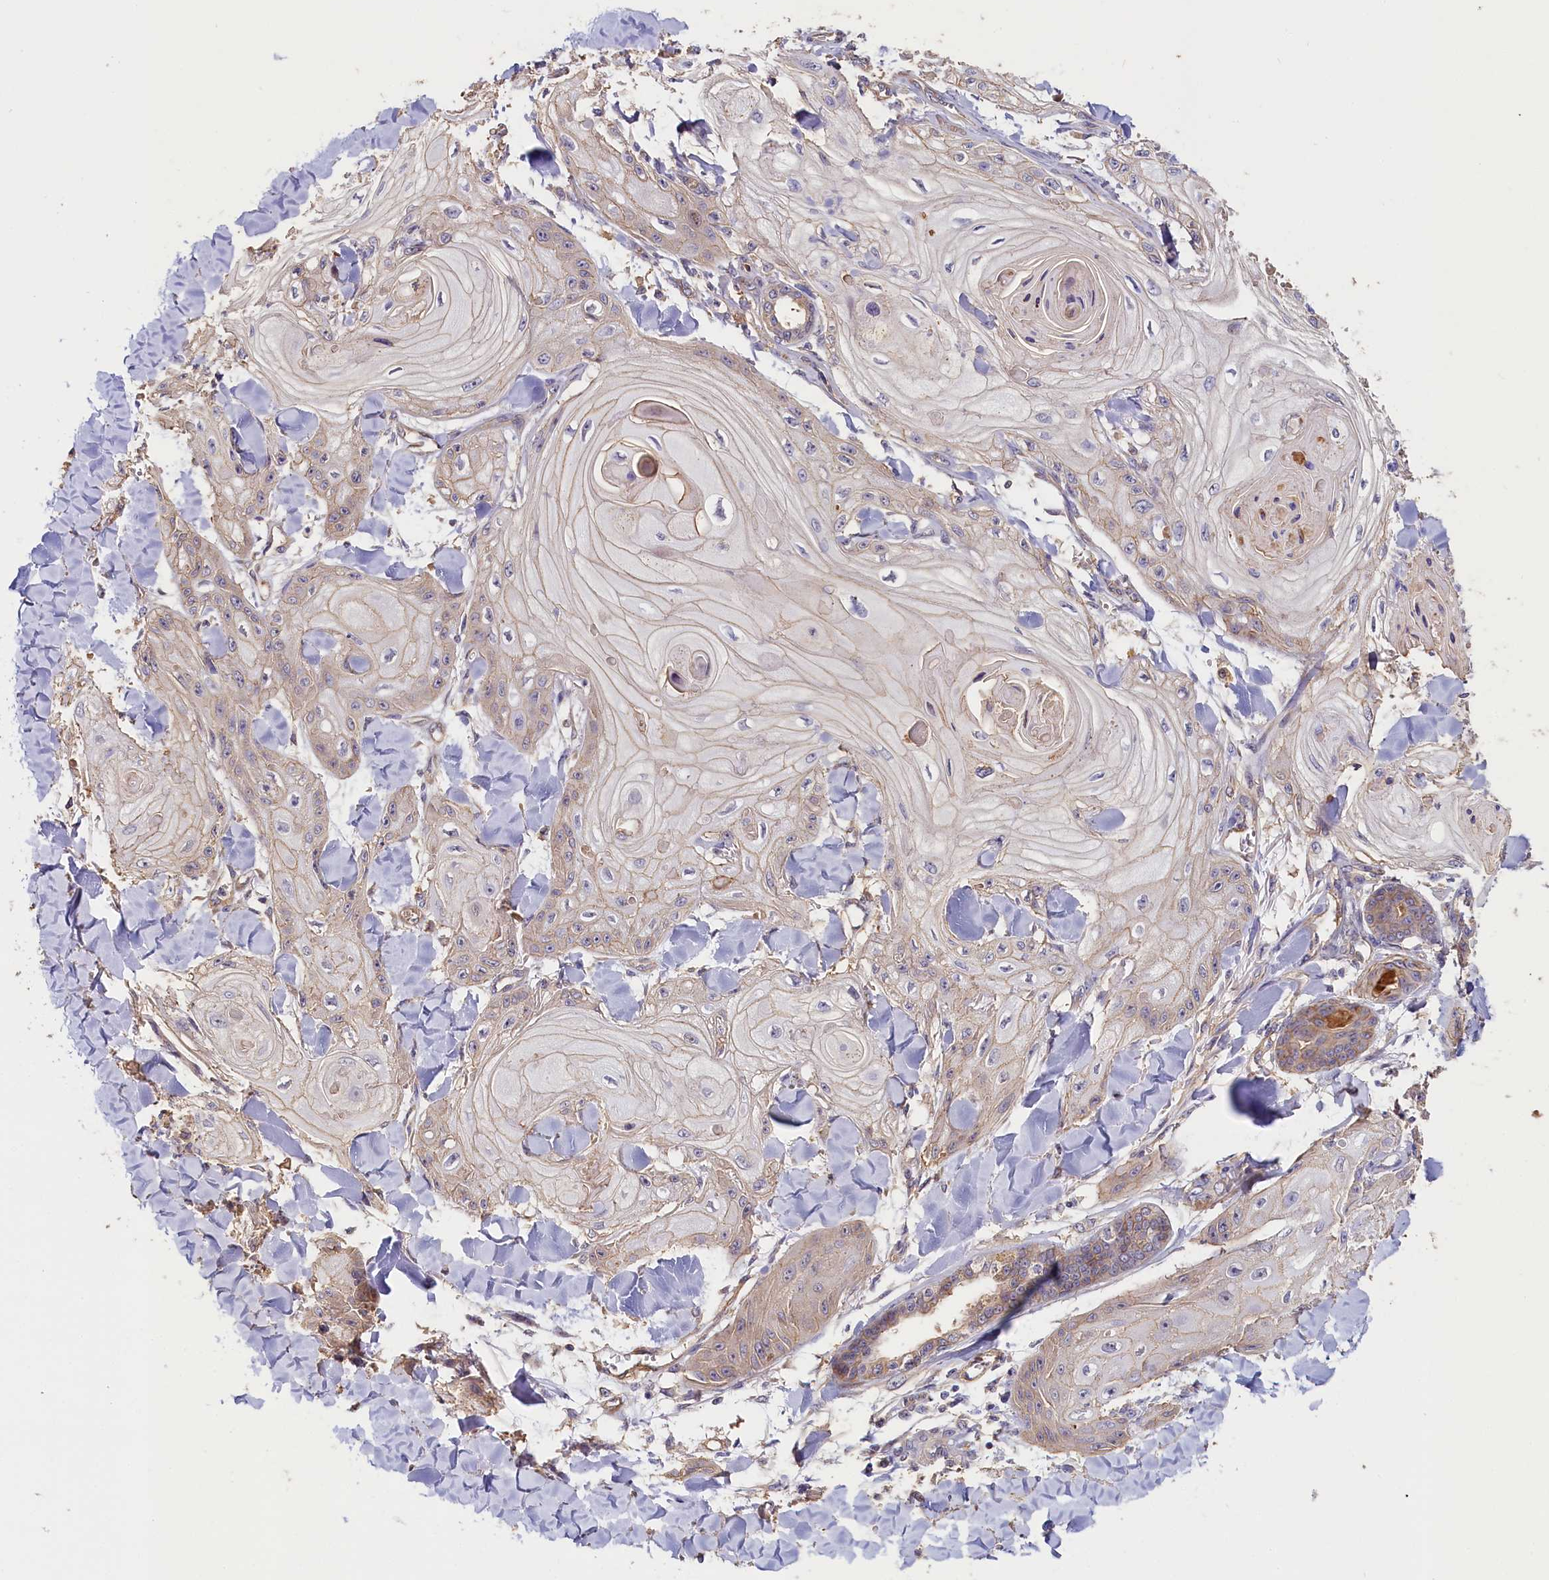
{"staining": {"intensity": "negative", "quantity": "none", "location": "none"}, "tissue": "skin cancer", "cell_type": "Tumor cells", "image_type": "cancer", "snomed": [{"axis": "morphology", "description": "Squamous cell carcinoma, NOS"}, {"axis": "topography", "description": "Skin"}], "caption": "Tumor cells are negative for brown protein staining in skin cancer (squamous cell carcinoma).", "gene": "KATNB1", "patient": {"sex": "male", "age": 74}}